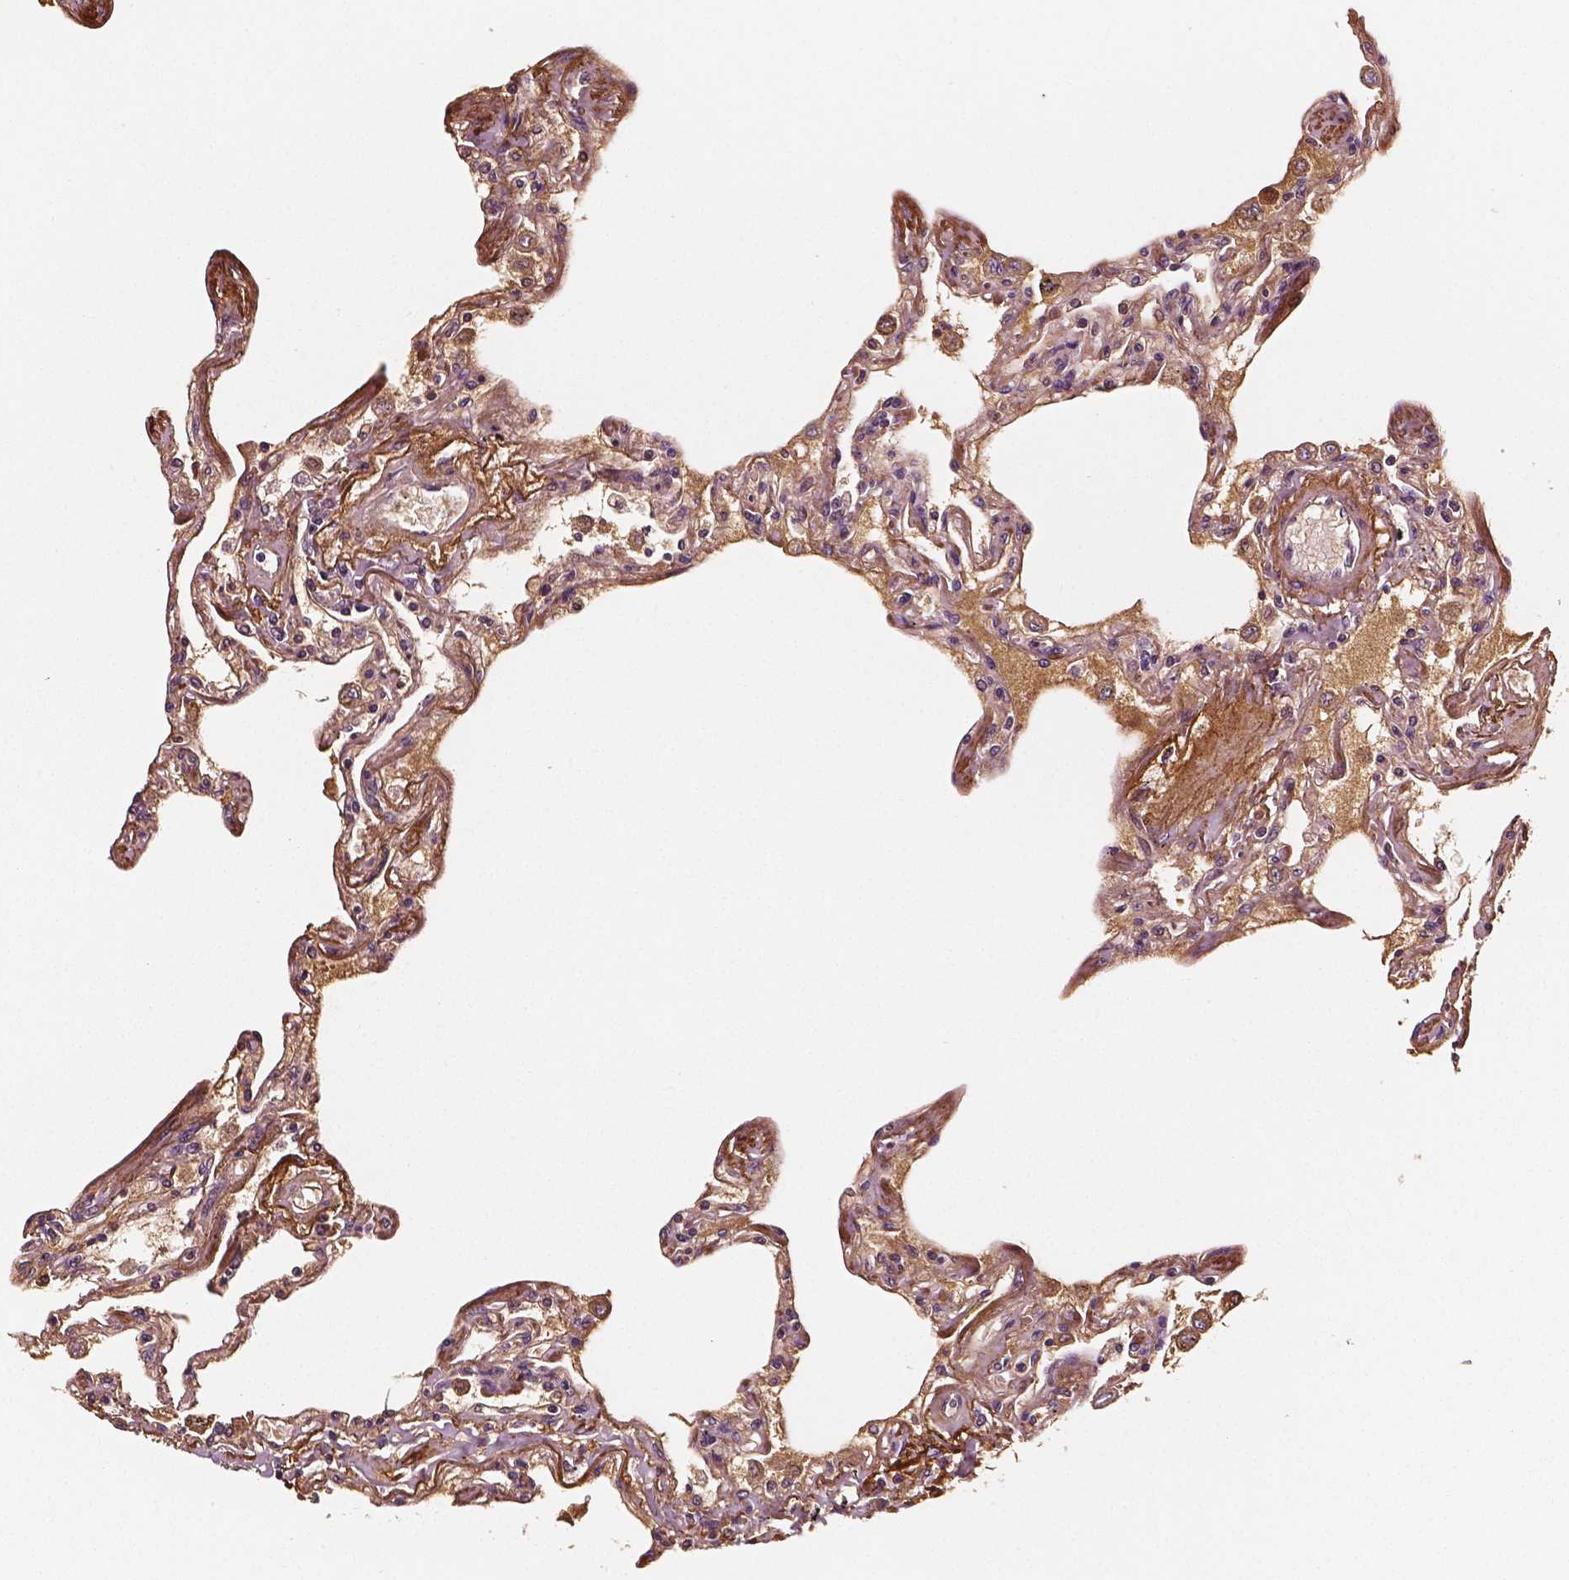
{"staining": {"intensity": "moderate", "quantity": "25%-75%", "location": "cytoplasmic/membranous,nuclear"}, "tissue": "lung", "cell_type": "Alveolar cells", "image_type": "normal", "snomed": [{"axis": "morphology", "description": "Normal tissue, NOS"}, {"axis": "morphology", "description": "Adenocarcinoma, NOS"}, {"axis": "topography", "description": "Cartilage tissue"}, {"axis": "topography", "description": "Lung"}], "caption": "Protein staining demonstrates moderate cytoplasmic/membranous,nuclear expression in about 25%-75% of alveolar cells in unremarkable lung. (Stains: DAB (3,3'-diaminobenzidine) in brown, nuclei in blue, Microscopy: brightfield microscopy at high magnification).", "gene": "FBLN1", "patient": {"sex": "female", "age": 67}}